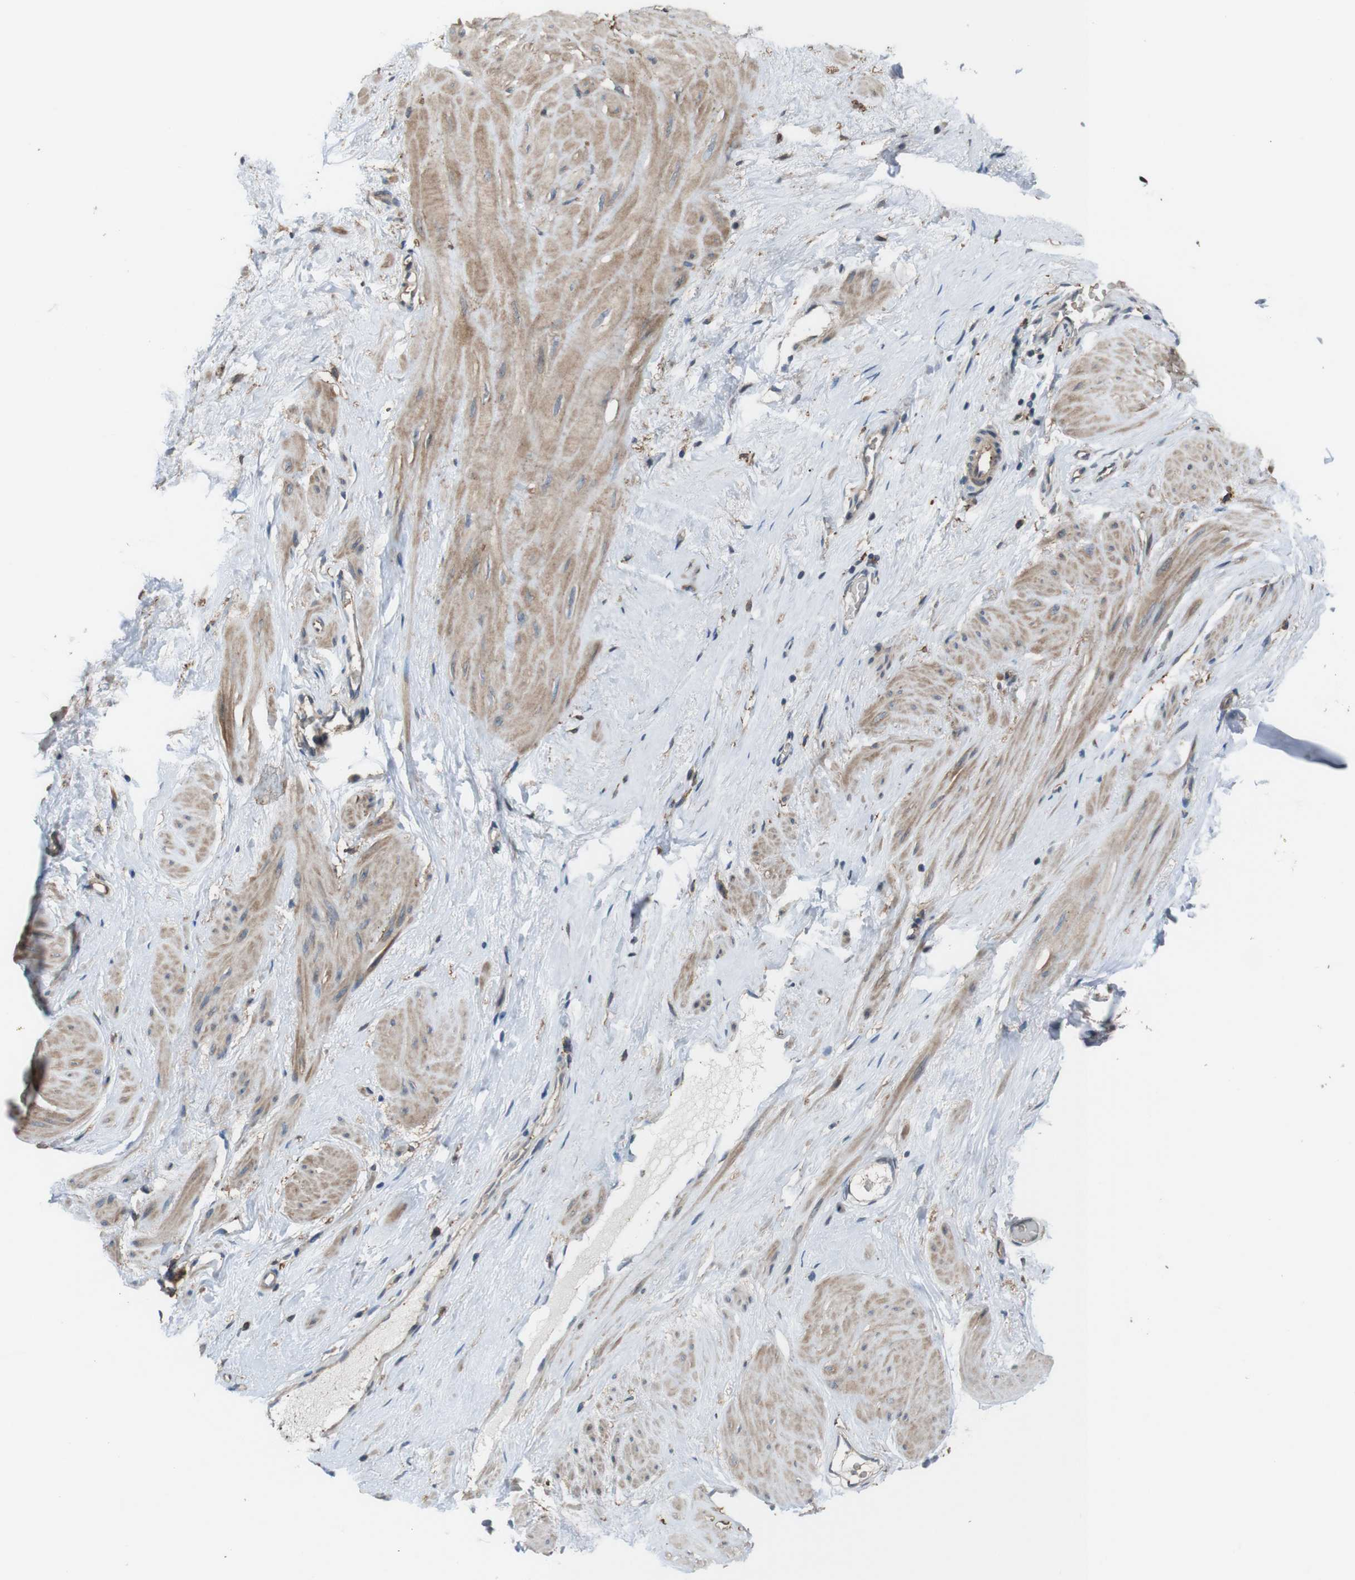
{"staining": {"intensity": "weak", "quantity": "<25%", "location": "cytoplasmic/membranous"}, "tissue": "adipose tissue", "cell_type": "Adipocytes", "image_type": "normal", "snomed": [{"axis": "morphology", "description": "Normal tissue, NOS"}, {"axis": "topography", "description": "Soft tissue"}, {"axis": "topography", "description": "Vascular tissue"}], "caption": "A high-resolution histopathology image shows immunohistochemistry staining of unremarkable adipose tissue, which exhibits no significant positivity in adipocytes.", "gene": "ATP2B1", "patient": {"sex": "female", "age": 35}}